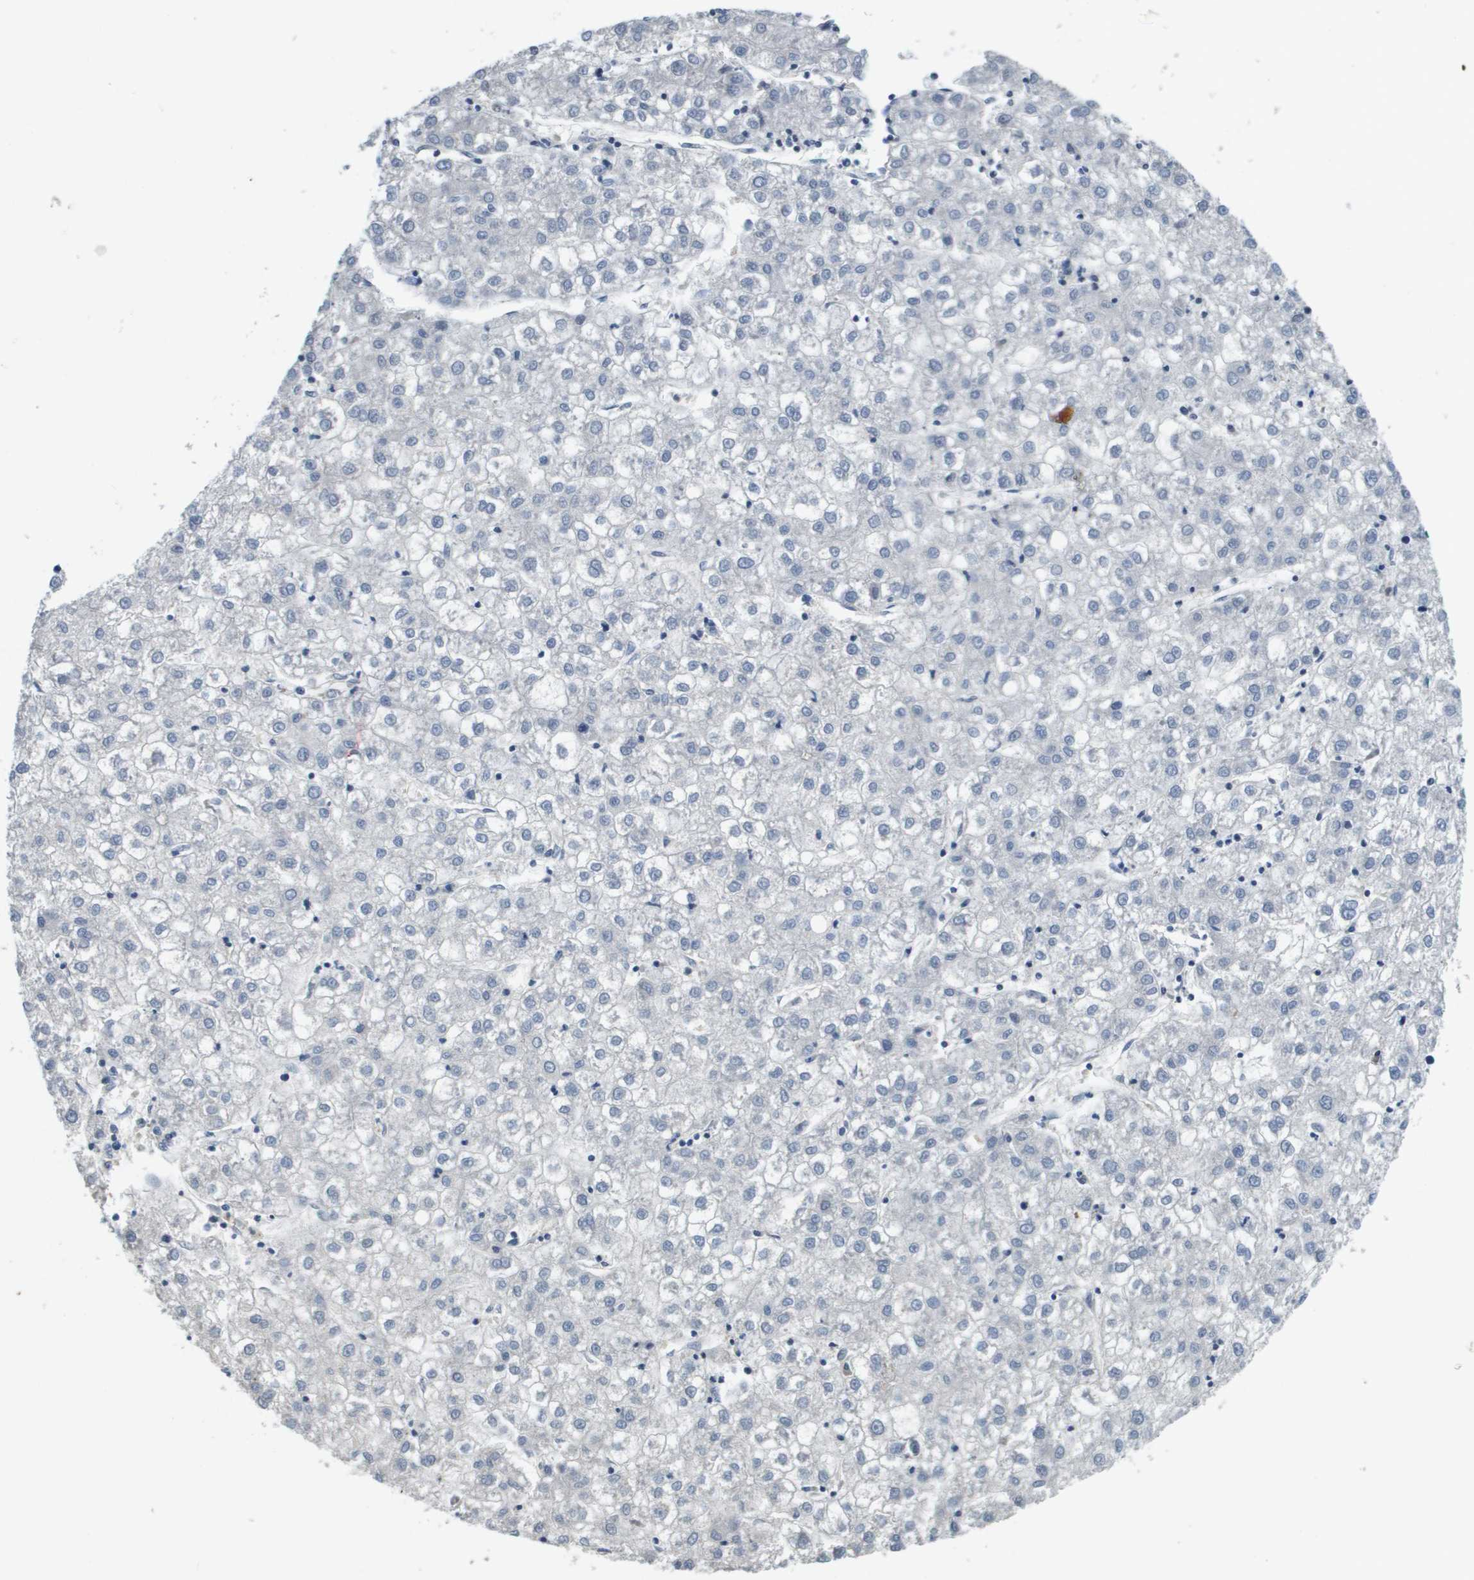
{"staining": {"intensity": "negative", "quantity": "none", "location": "none"}, "tissue": "liver cancer", "cell_type": "Tumor cells", "image_type": "cancer", "snomed": [{"axis": "morphology", "description": "Carcinoma, Hepatocellular, NOS"}, {"axis": "topography", "description": "Liver"}], "caption": "The photomicrograph exhibits no significant staining in tumor cells of hepatocellular carcinoma (liver).", "gene": "SLC16A3", "patient": {"sex": "male", "age": 72}}